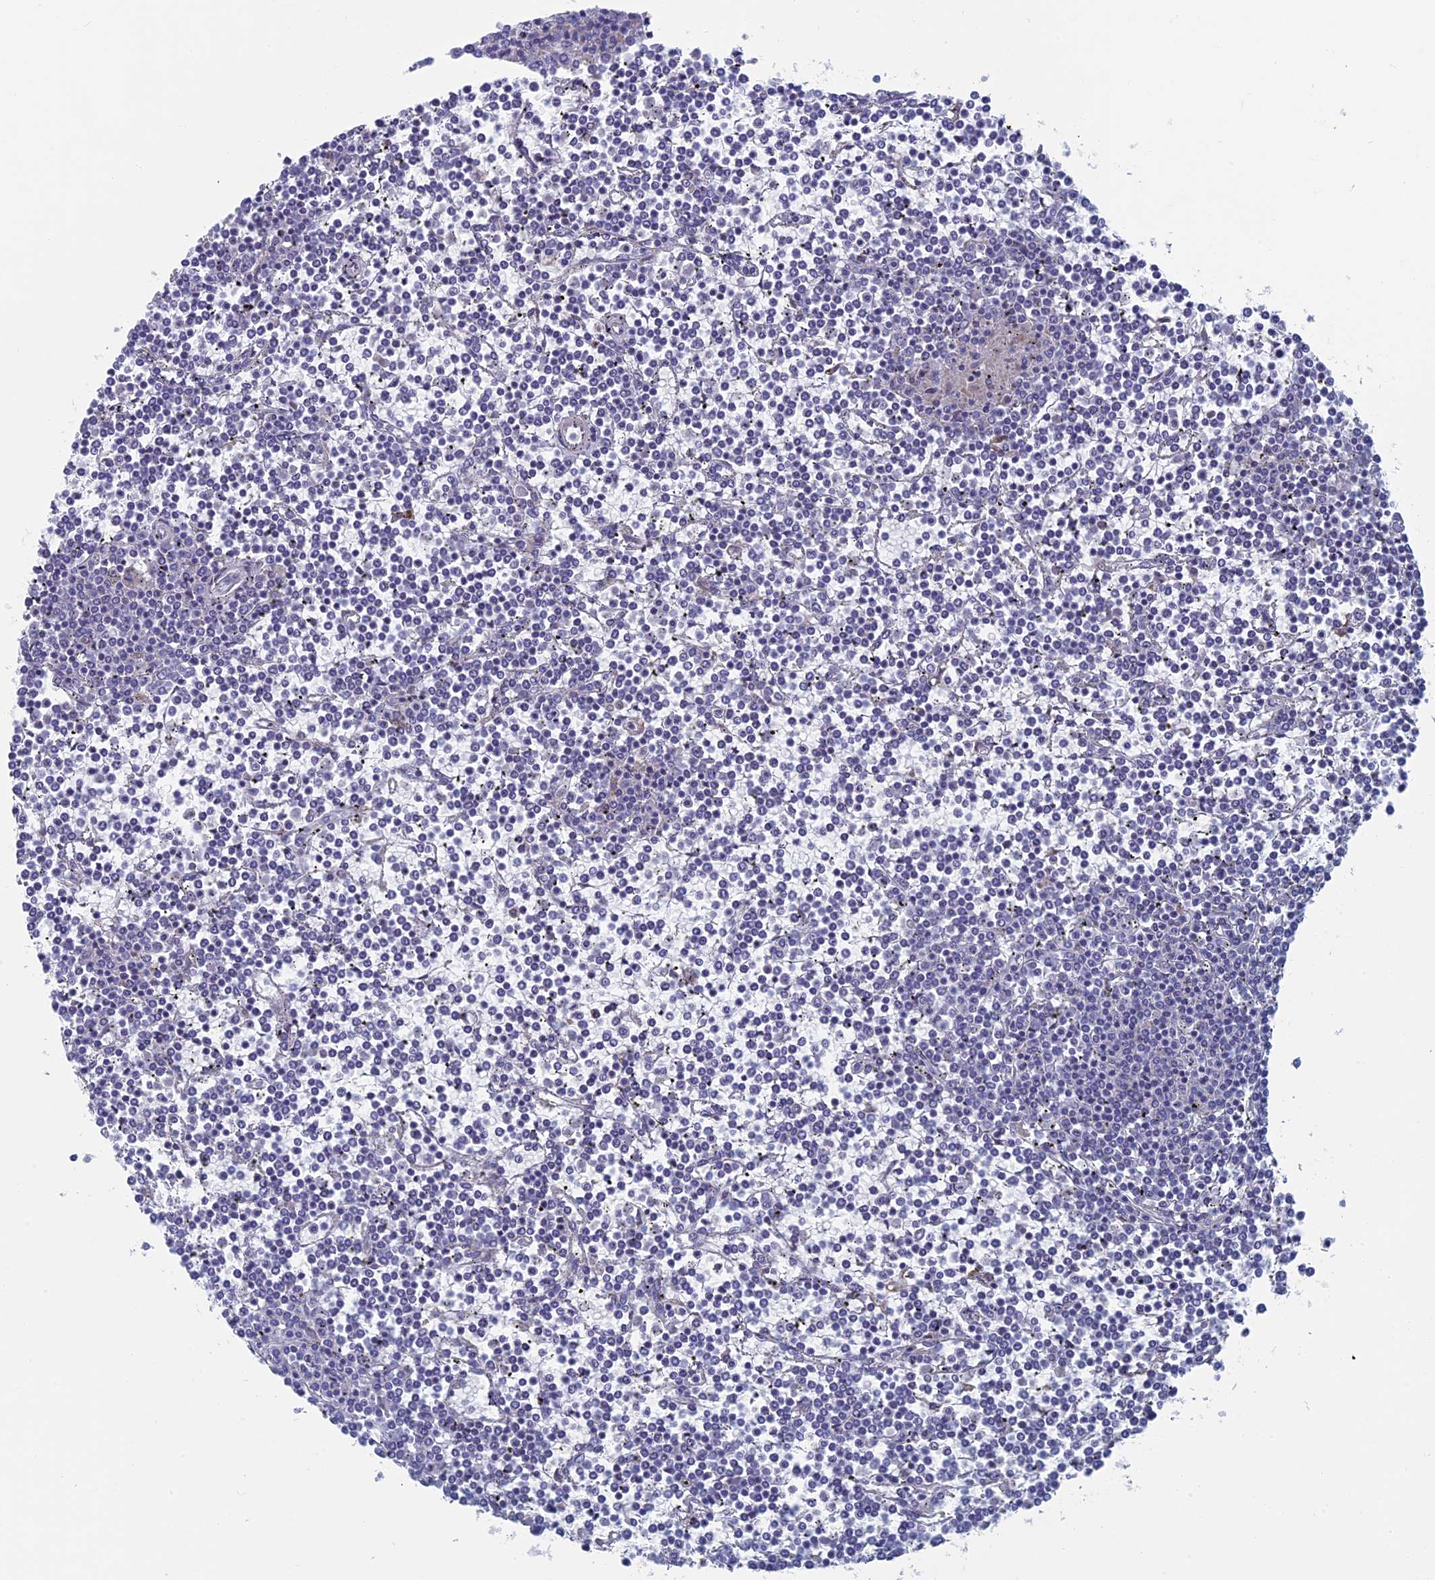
{"staining": {"intensity": "negative", "quantity": "none", "location": "none"}, "tissue": "lymphoma", "cell_type": "Tumor cells", "image_type": "cancer", "snomed": [{"axis": "morphology", "description": "Malignant lymphoma, non-Hodgkin's type, Low grade"}, {"axis": "topography", "description": "Spleen"}], "caption": "Immunohistochemical staining of human lymphoma exhibits no significant positivity in tumor cells.", "gene": "ALMS1", "patient": {"sex": "female", "age": 19}}